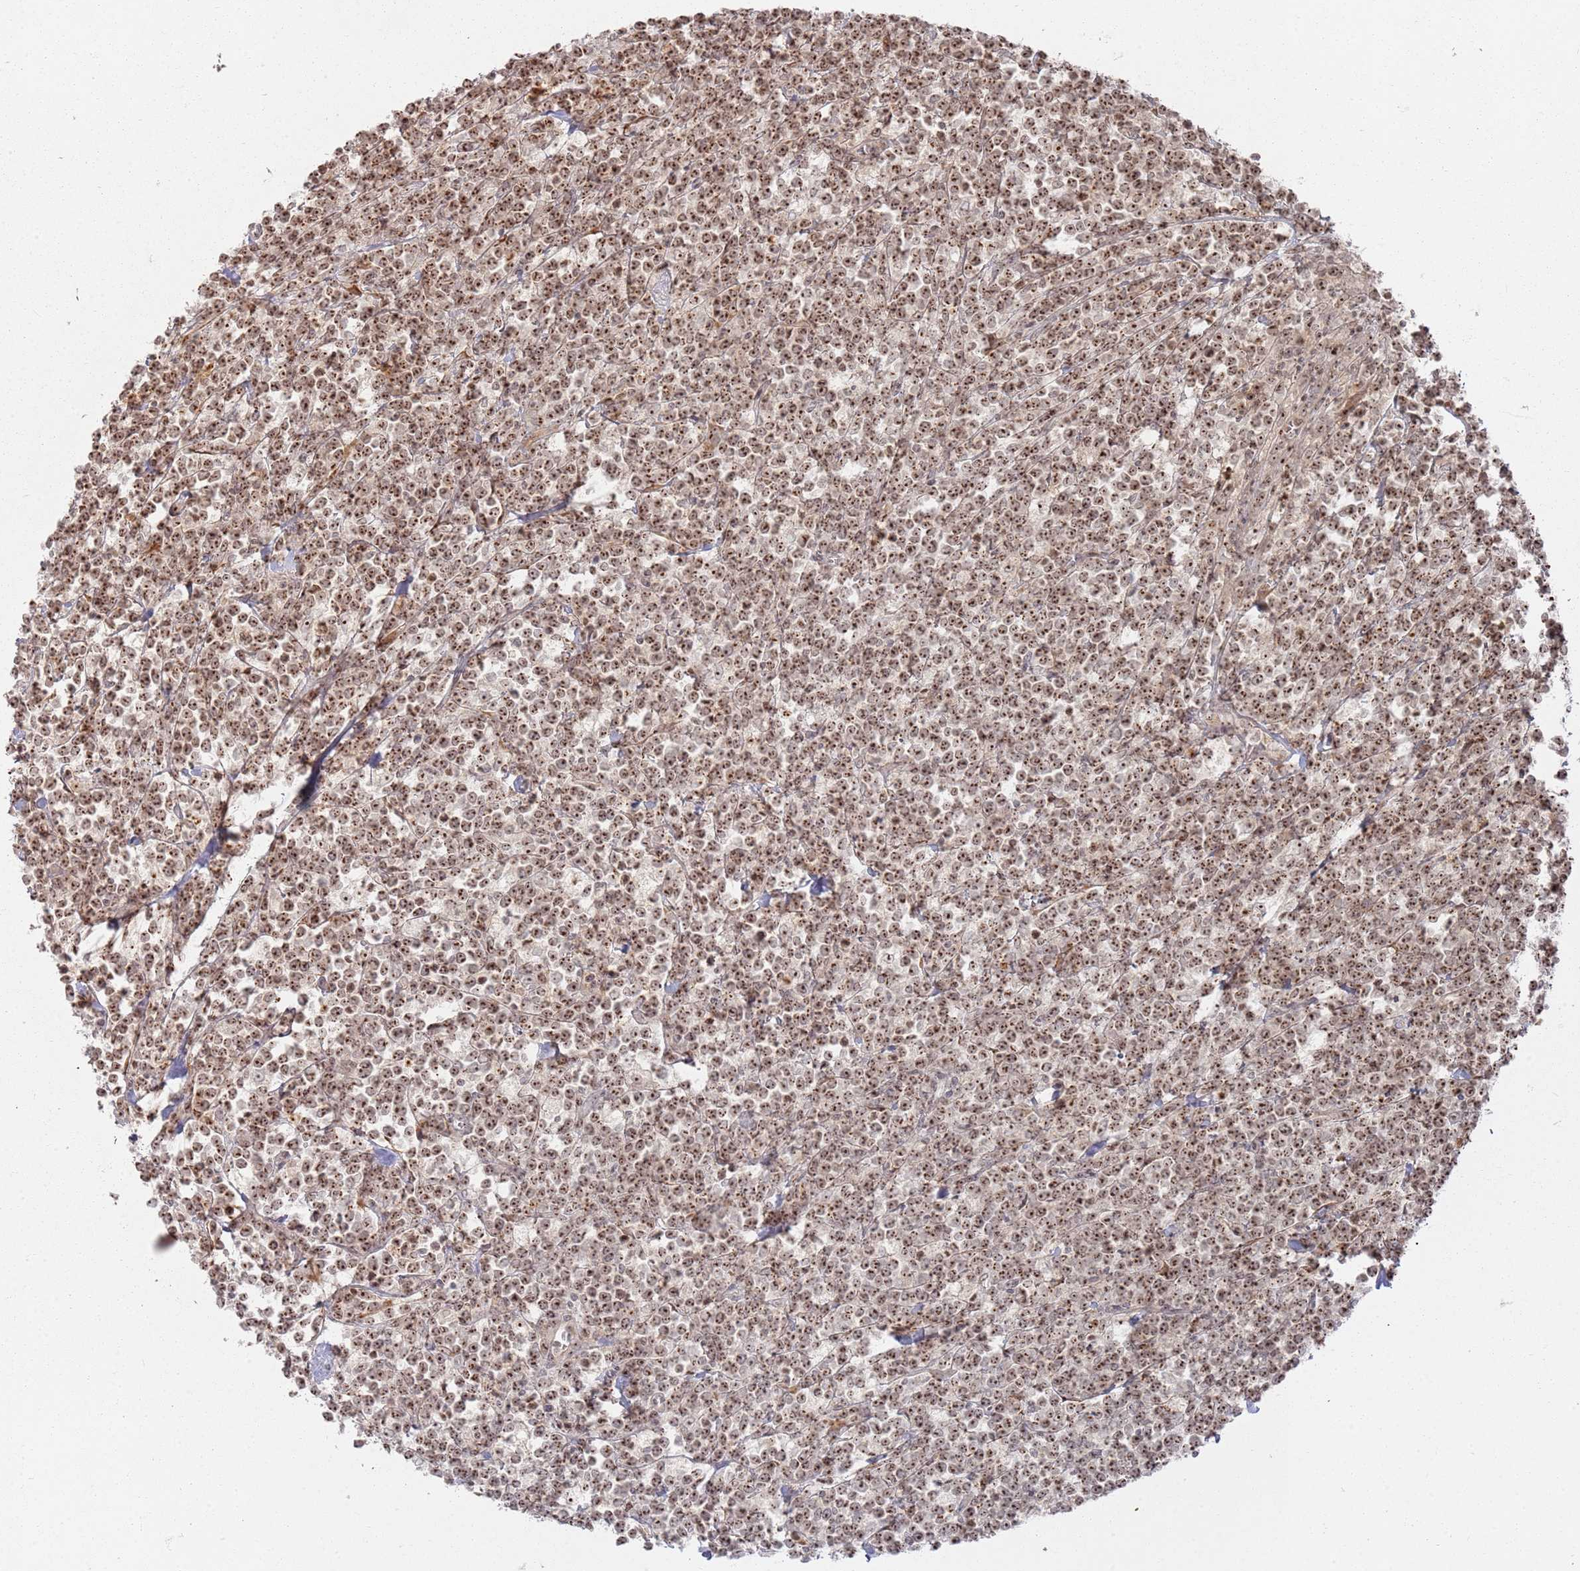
{"staining": {"intensity": "strong", "quantity": ">75%", "location": "nuclear"}, "tissue": "lymphoma", "cell_type": "Tumor cells", "image_type": "cancer", "snomed": [{"axis": "morphology", "description": "Malignant lymphoma, non-Hodgkin's type, High grade"}, {"axis": "topography", "description": "Small intestine"}], "caption": "A brown stain labels strong nuclear expression of a protein in lymphoma tumor cells.", "gene": "UTP11", "patient": {"sex": "male", "age": 8}}